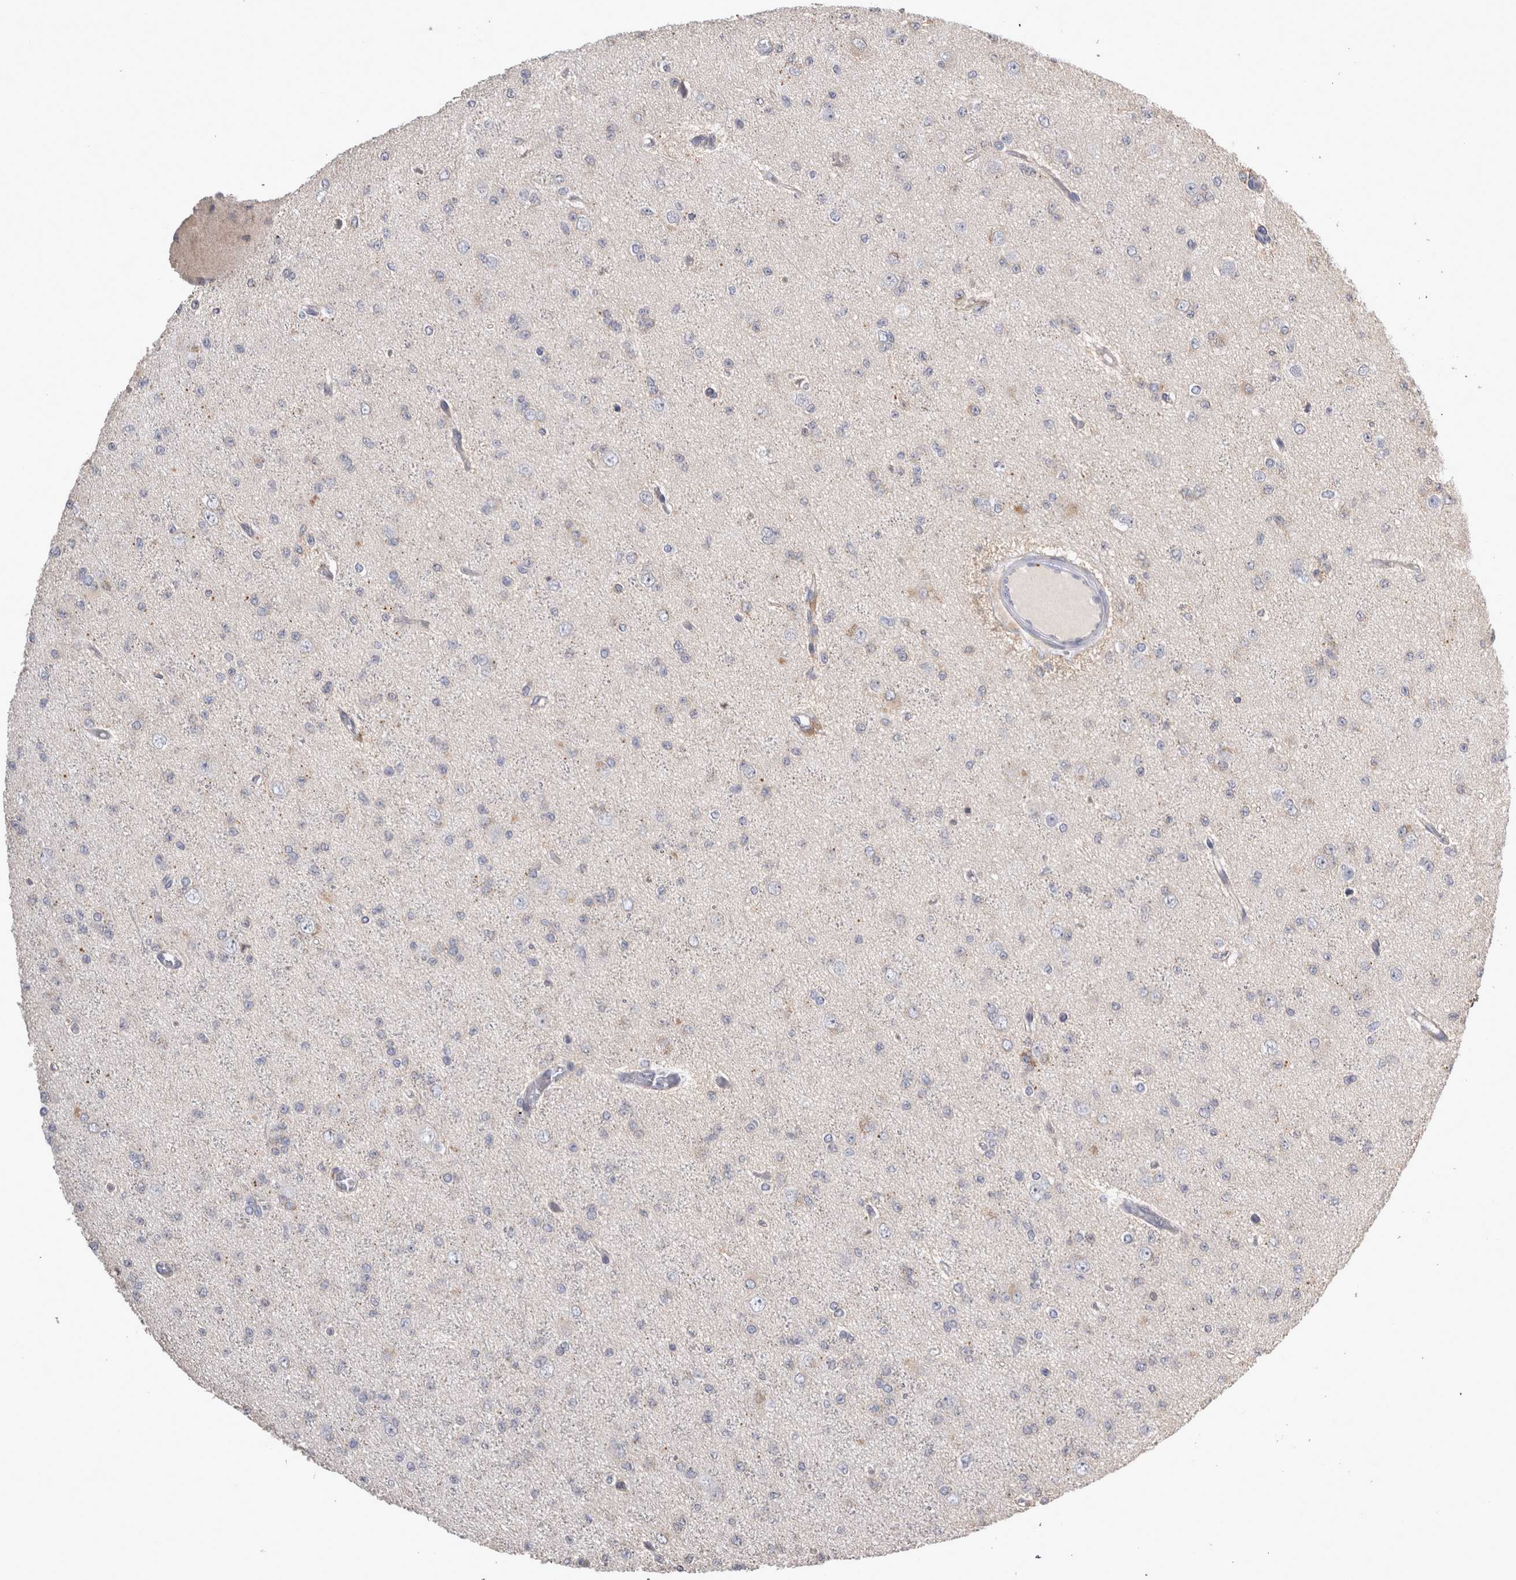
{"staining": {"intensity": "negative", "quantity": "none", "location": "none"}, "tissue": "glioma", "cell_type": "Tumor cells", "image_type": "cancer", "snomed": [{"axis": "morphology", "description": "Glioma, malignant, Low grade"}, {"axis": "topography", "description": "Brain"}], "caption": "High magnification brightfield microscopy of glioma stained with DAB (3,3'-diaminobenzidine) (brown) and counterstained with hematoxylin (blue): tumor cells show no significant expression.", "gene": "TCAP", "patient": {"sex": "female", "age": 22}}